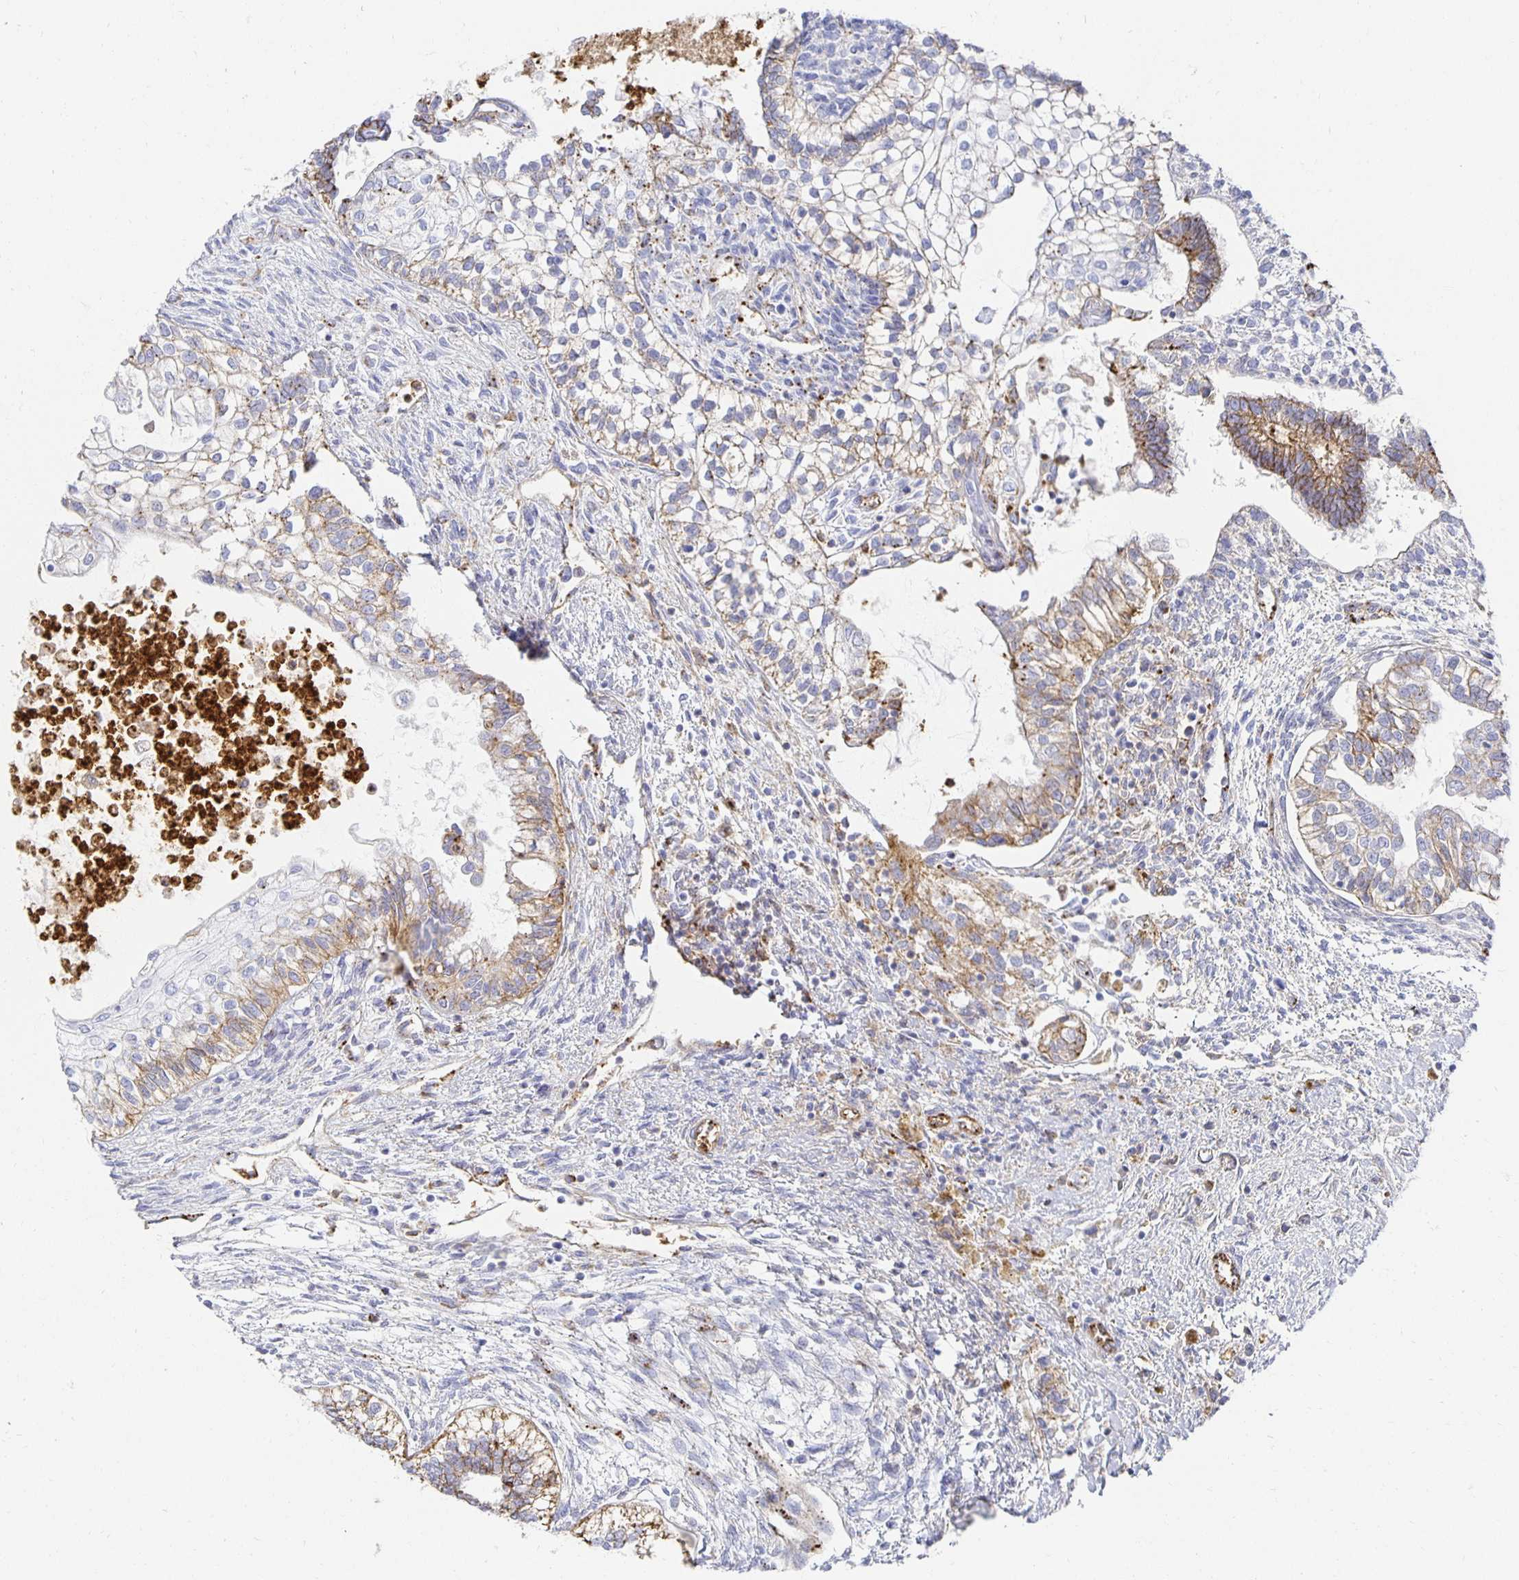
{"staining": {"intensity": "moderate", "quantity": "25%-75%", "location": "cytoplasmic/membranous"}, "tissue": "testis cancer", "cell_type": "Tumor cells", "image_type": "cancer", "snomed": [{"axis": "morphology", "description": "Carcinoma, Embryonal, NOS"}, {"axis": "topography", "description": "Testis"}], "caption": "An image showing moderate cytoplasmic/membranous expression in about 25%-75% of tumor cells in testis cancer (embryonal carcinoma), as visualized by brown immunohistochemical staining.", "gene": "TAAR1", "patient": {"sex": "male", "age": 37}}